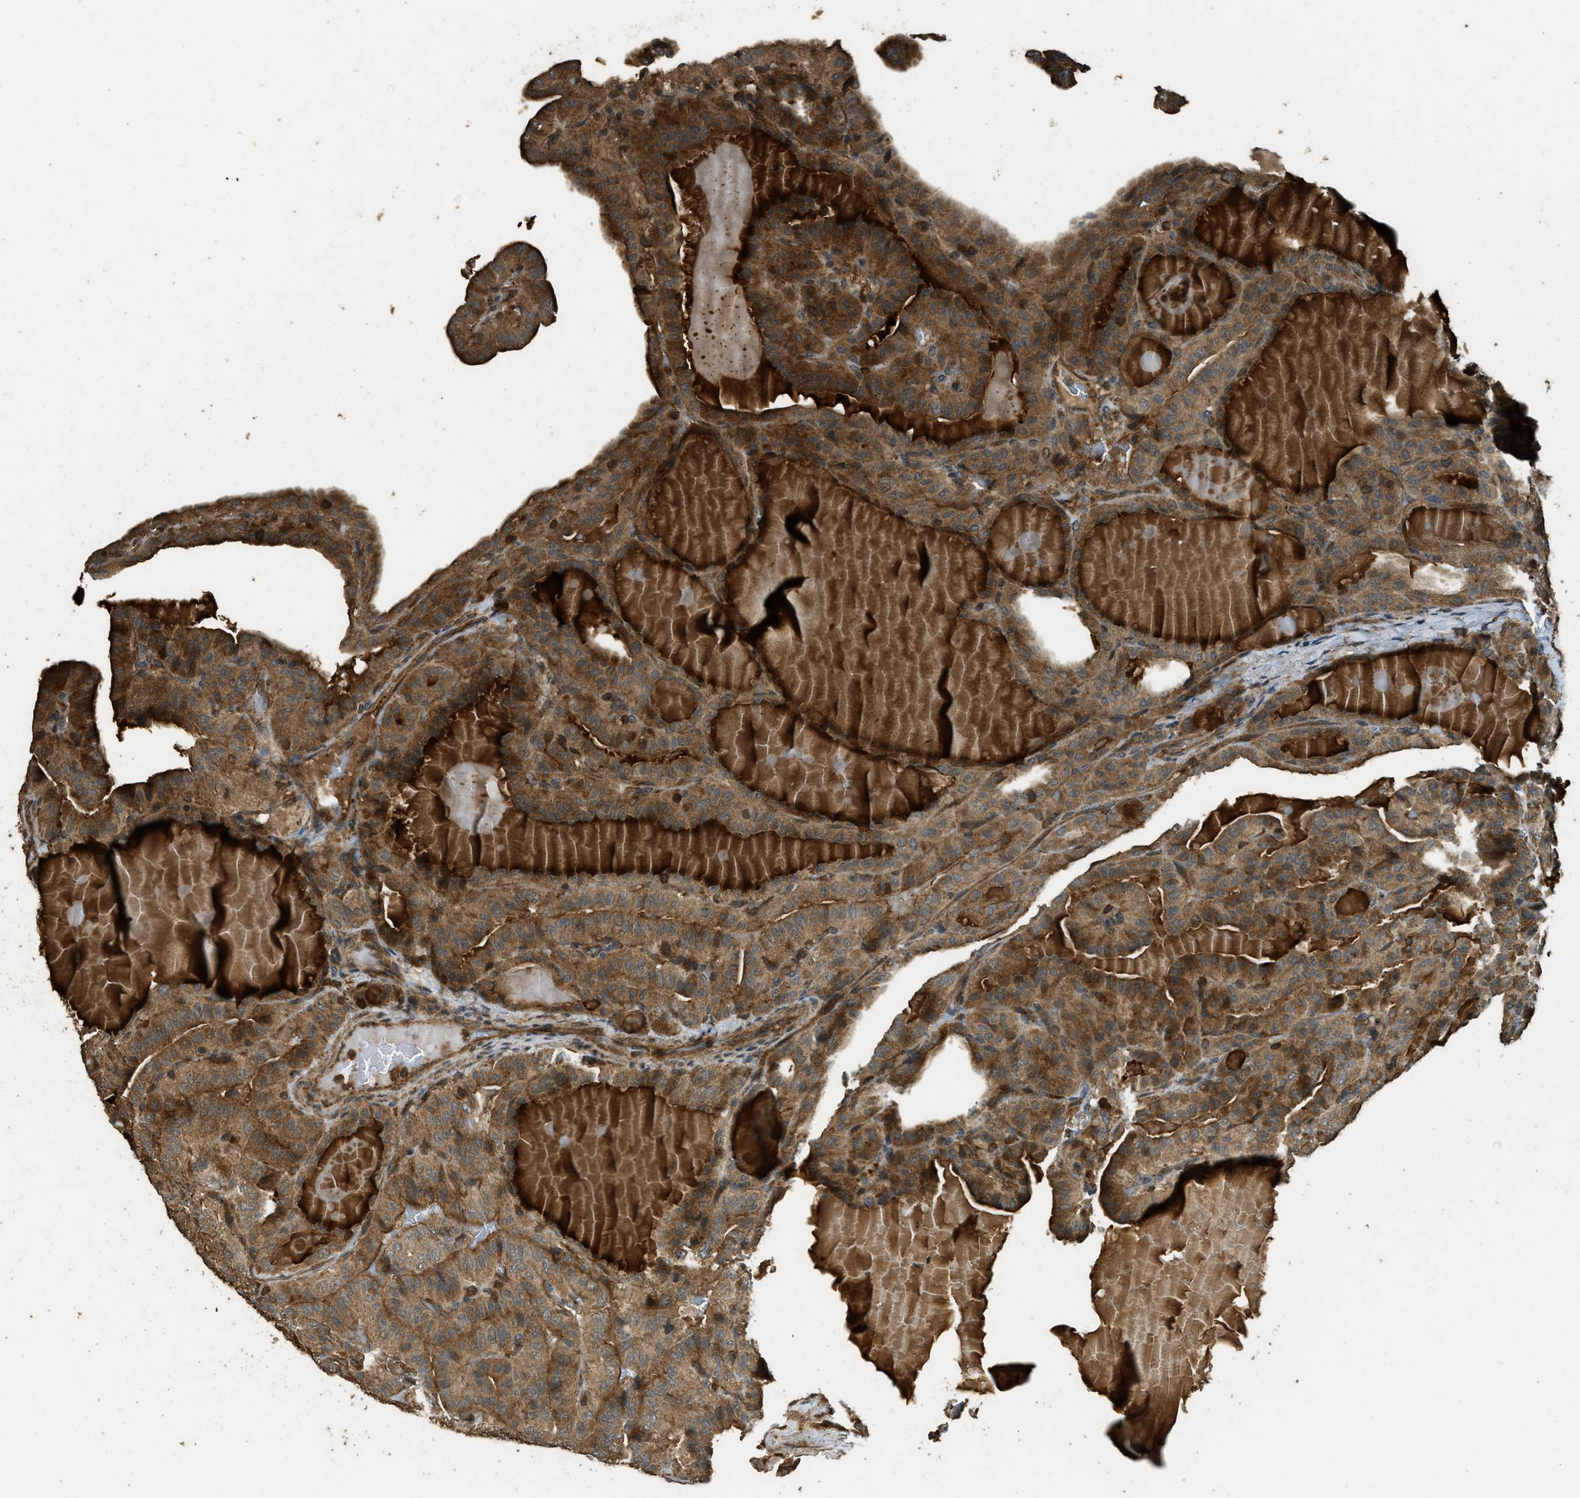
{"staining": {"intensity": "moderate", "quantity": ">75%", "location": "cytoplasmic/membranous"}, "tissue": "thyroid cancer", "cell_type": "Tumor cells", "image_type": "cancer", "snomed": [{"axis": "morphology", "description": "Papillary adenocarcinoma, NOS"}, {"axis": "topography", "description": "Thyroid gland"}], "caption": "Approximately >75% of tumor cells in thyroid cancer exhibit moderate cytoplasmic/membranous protein staining as visualized by brown immunohistochemical staining.", "gene": "PPP6R3", "patient": {"sex": "male", "age": 77}}